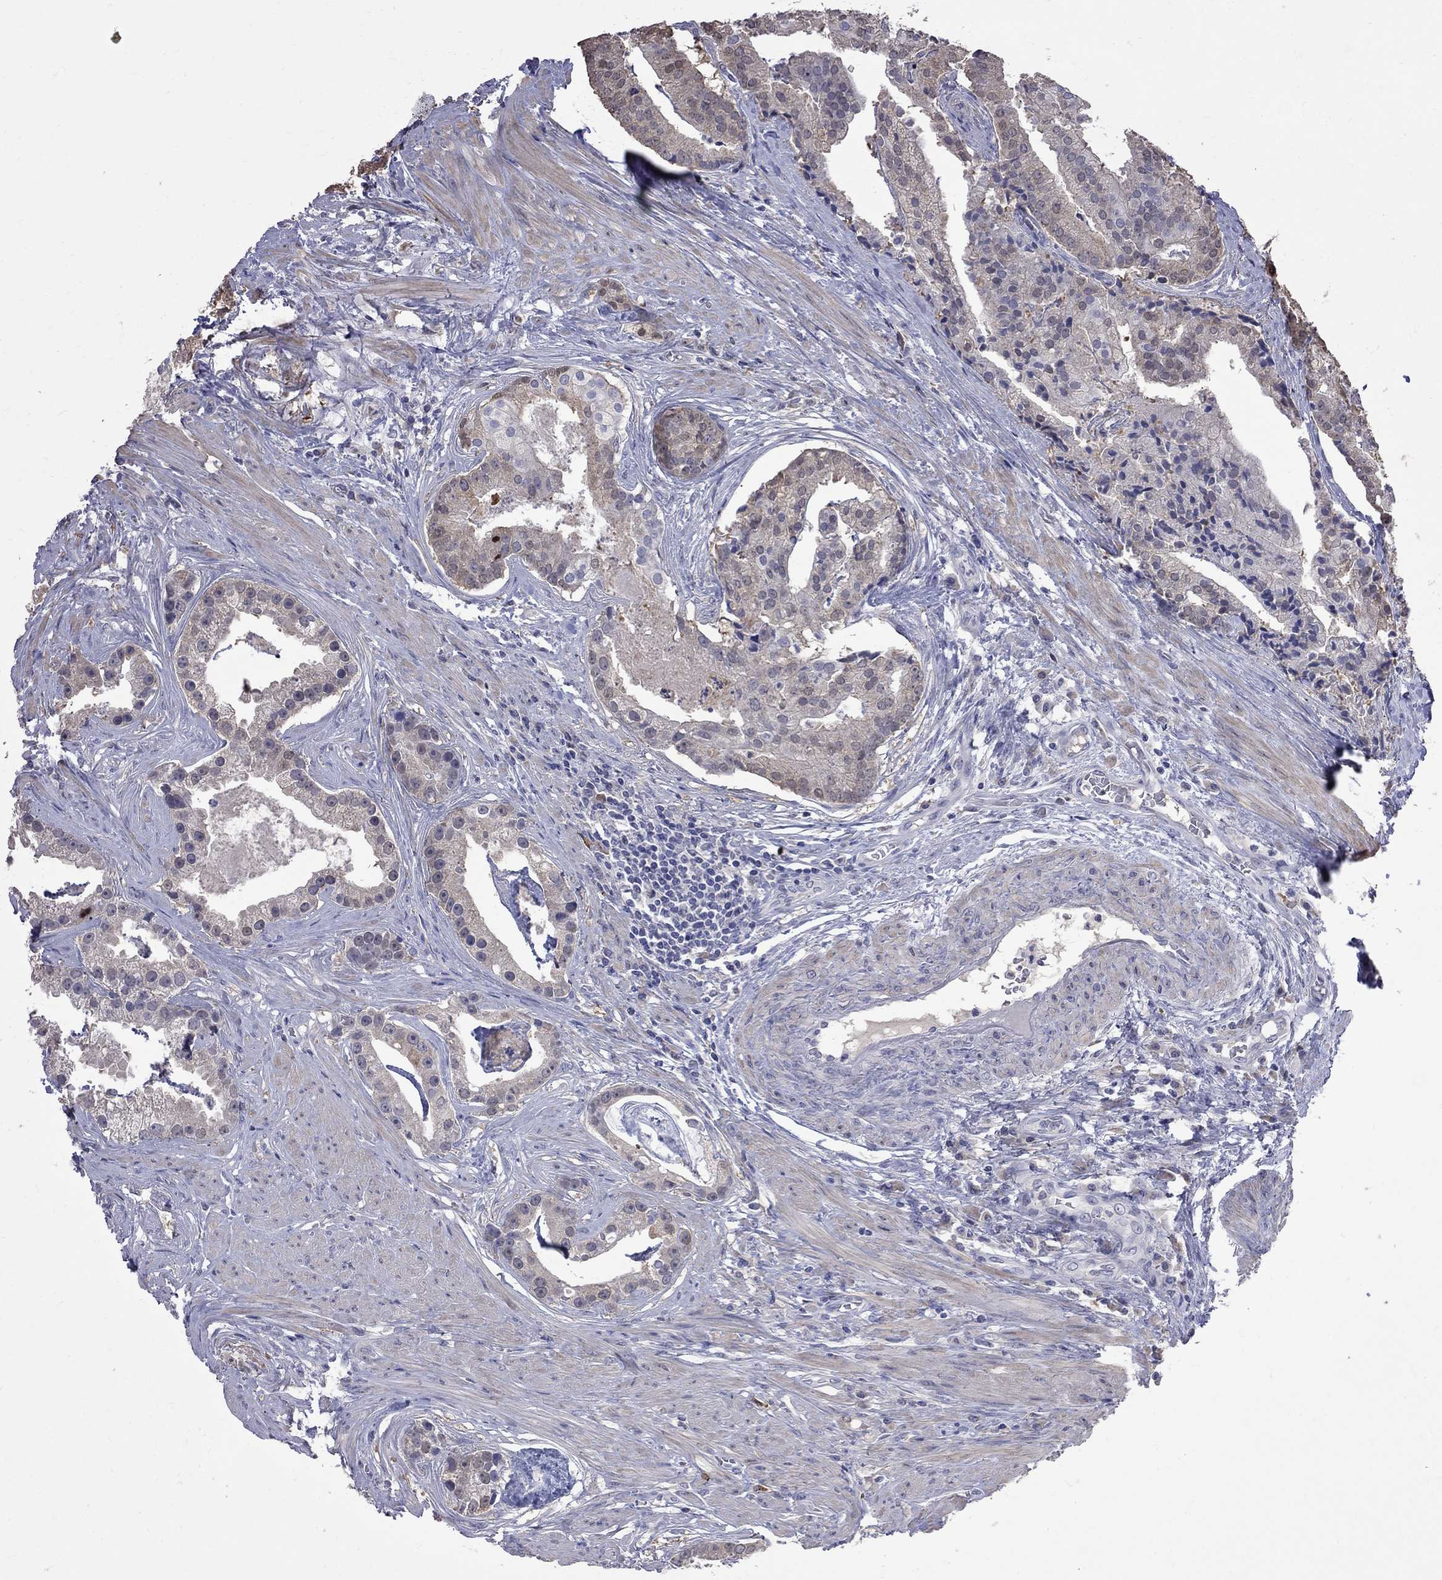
{"staining": {"intensity": "negative", "quantity": "none", "location": "none"}, "tissue": "prostate cancer", "cell_type": "Tumor cells", "image_type": "cancer", "snomed": [{"axis": "morphology", "description": "Adenocarcinoma, NOS"}, {"axis": "topography", "description": "Prostate and seminal vesicle, NOS"}, {"axis": "topography", "description": "Prostate"}], "caption": "Prostate cancer was stained to show a protein in brown. There is no significant positivity in tumor cells. (Stains: DAB immunohistochemistry with hematoxylin counter stain, Microscopy: brightfield microscopy at high magnification).", "gene": "CKAP2", "patient": {"sex": "male", "age": 44}}